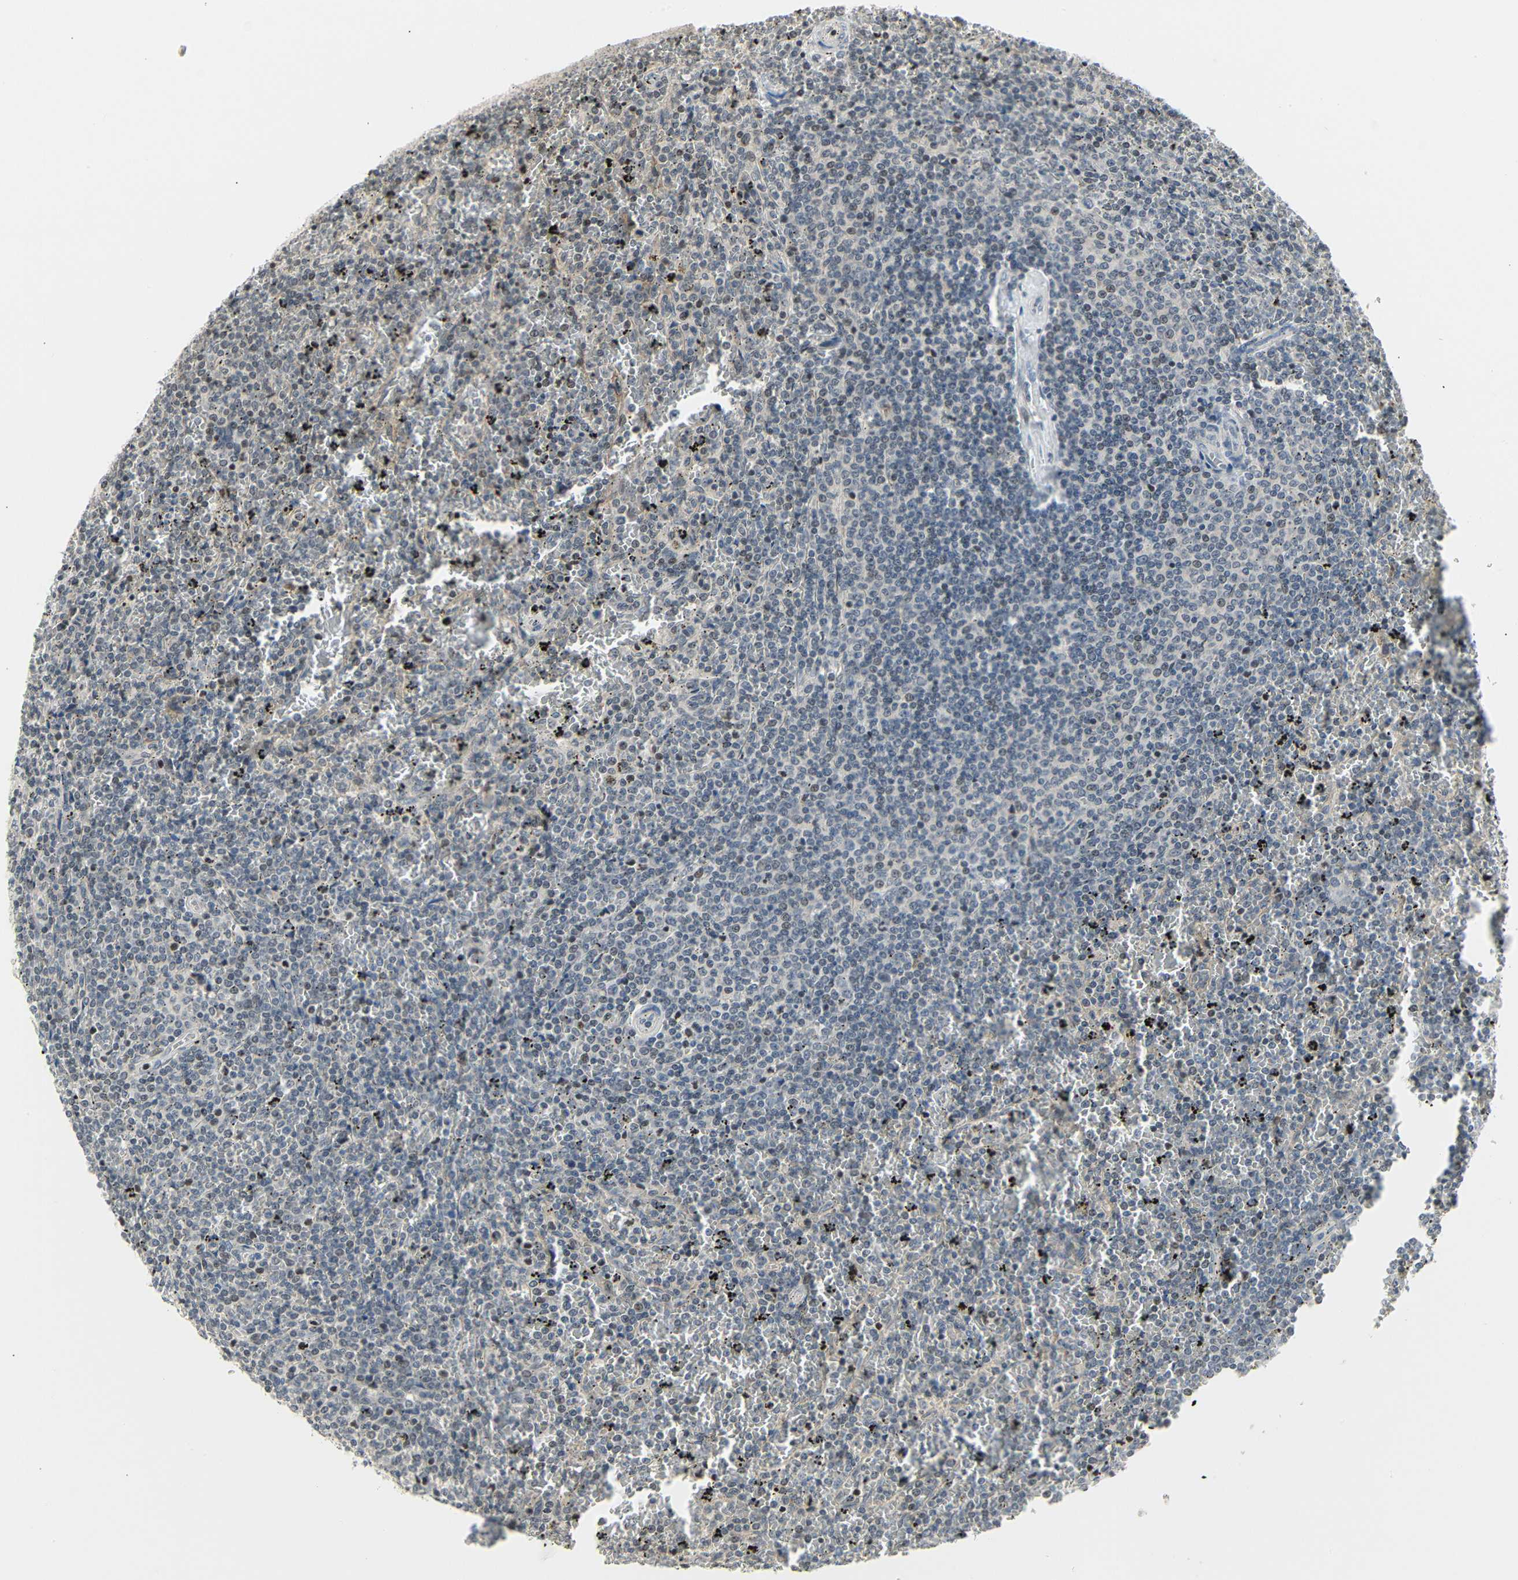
{"staining": {"intensity": "weak", "quantity": "<25%", "location": "cytoplasmic/membranous"}, "tissue": "lymphoma", "cell_type": "Tumor cells", "image_type": "cancer", "snomed": [{"axis": "morphology", "description": "Malignant lymphoma, non-Hodgkin's type, Low grade"}, {"axis": "topography", "description": "Spleen"}], "caption": "A high-resolution micrograph shows IHC staining of lymphoma, which exhibits no significant staining in tumor cells. (DAB immunohistochemistry with hematoxylin counter stain).", "gene": "IMPG2", "patient": {"sex": "female", "age": 77}}